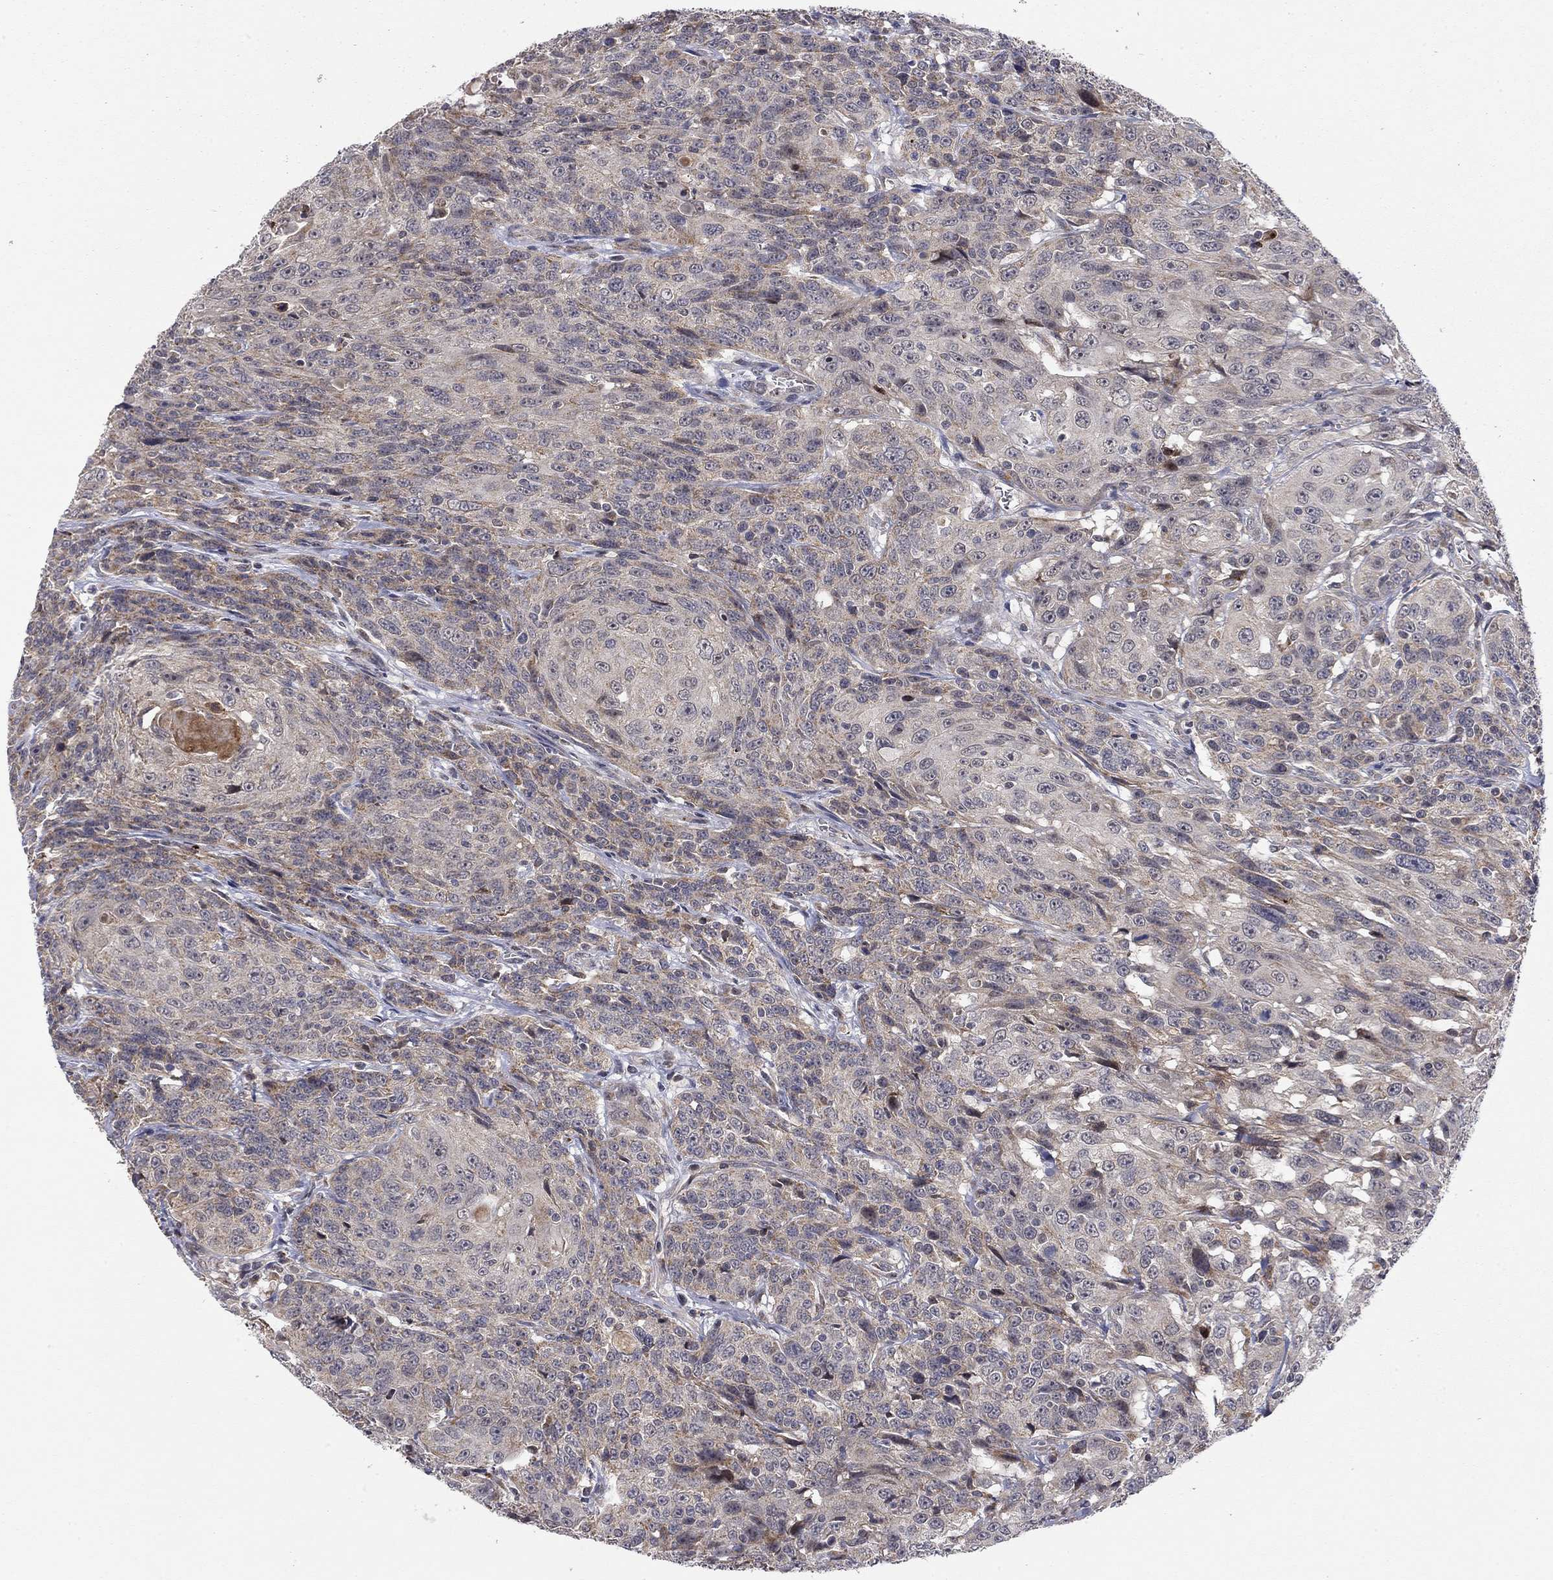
{"staining": {"intensity": "weak", "quantity": "25%-75%", "location": "cytoplasmic/membranous"}, "tissue": "urothelial cancer", "cell_type": "Tumor cells", "image_type": "cancer", "snomed": [{"axis": "morphology", "description": "Urothelial carcinoma, NOS"}, {"axis": "morphology", "description": "Urothelial carcinoma, High grade"}, {"axis": "topography", "description": "Urinary bladder"}], "caption": "Tumor cells reveal low levels of weak cytoplasmic/membranous positivity in approximately 25%-75% of cells in human high-grade urothelial carcinoma.", "gene": "IDS", "patient": {"sex": "female", "age": 73}}